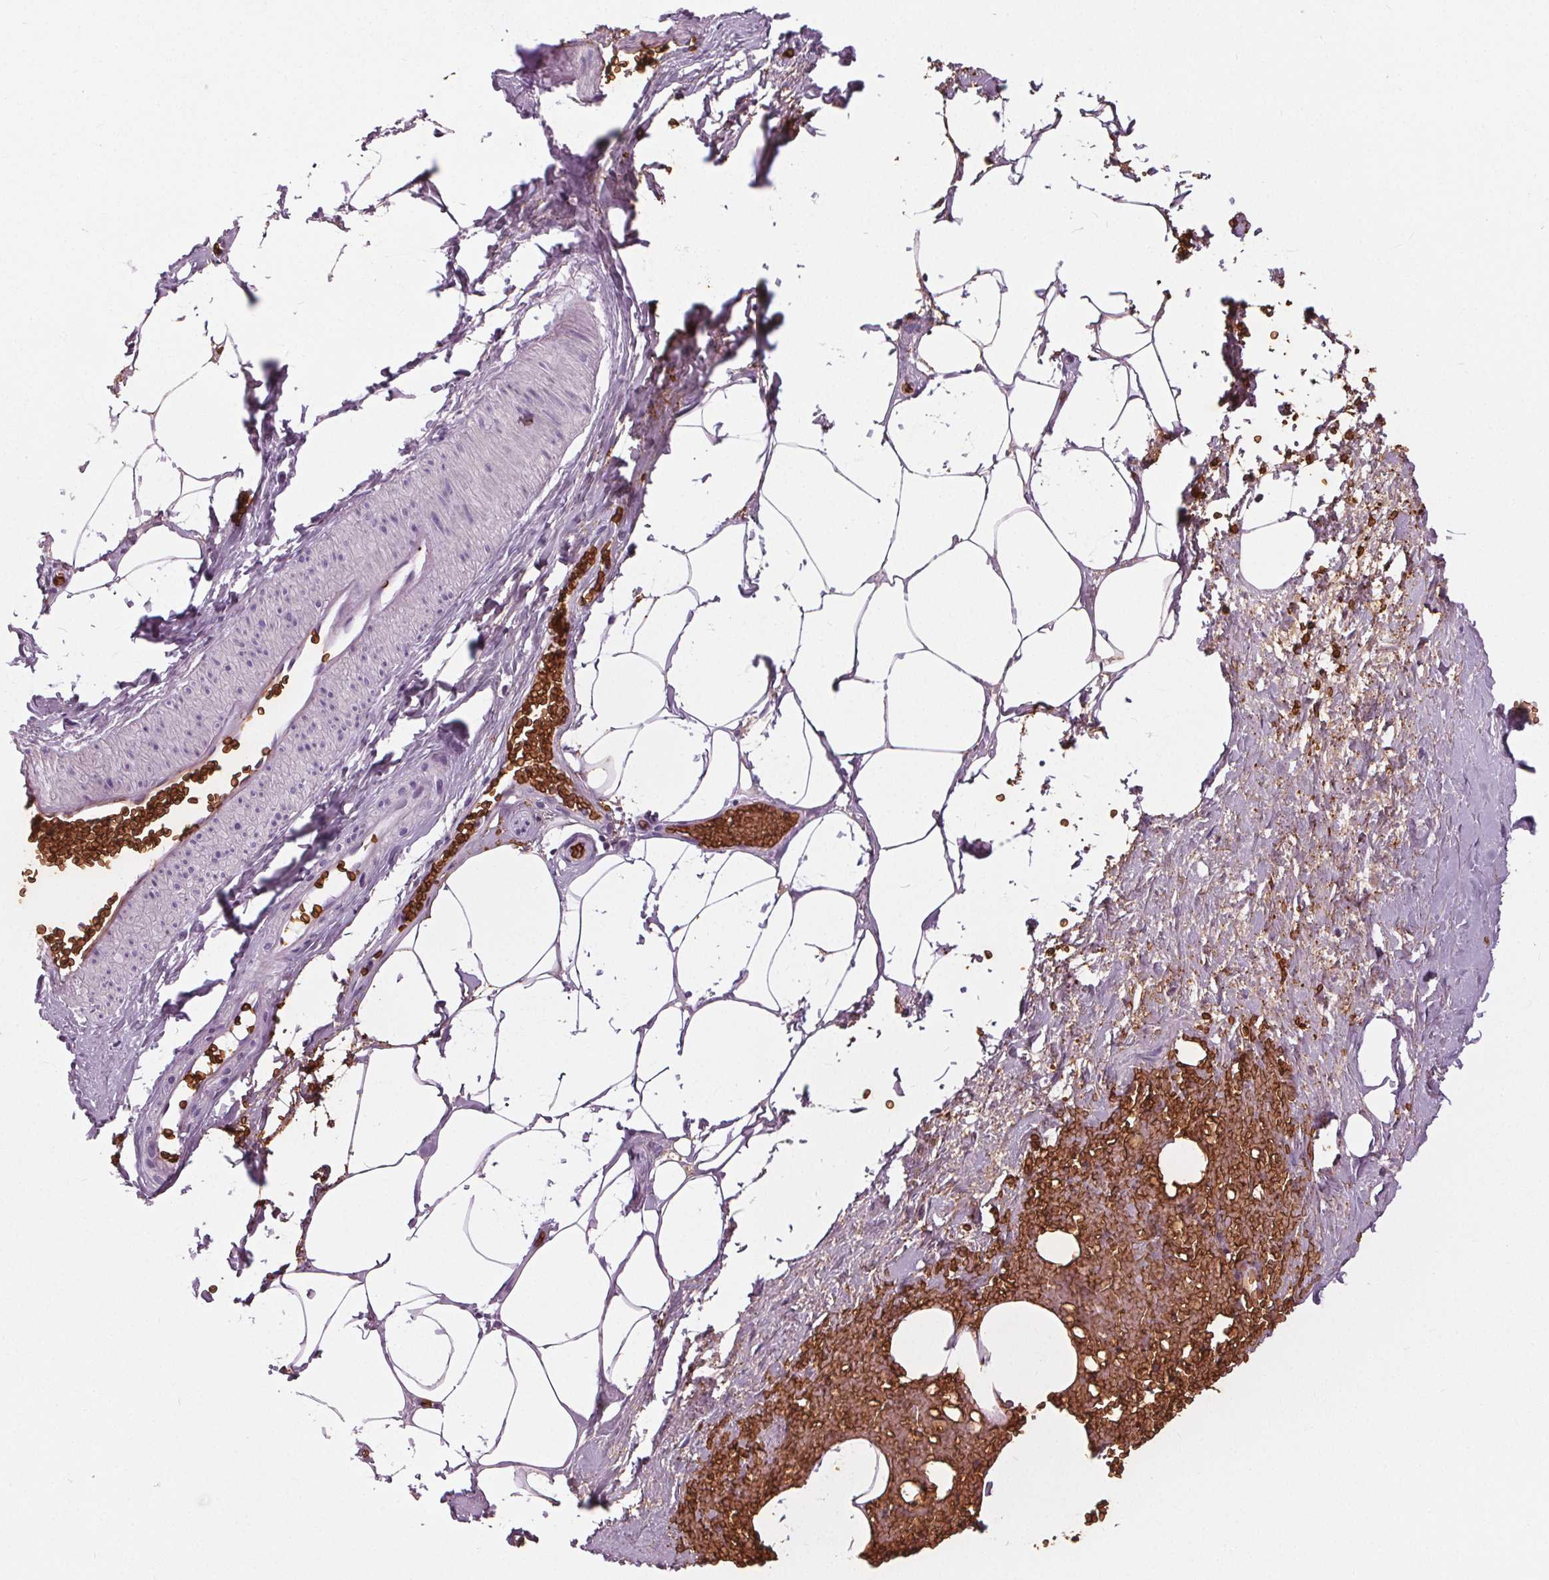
{"staining": {"intensity": "negative", "quantity": "none", "location": "none"}, "tissue": "adipose tissue", "cell_type": "Adipocytes", "image_type": "normal", "snomed": [{"axis": "morphology", "description": "Normal tissue, NOS"}, {"axis": "topography", "description": "Prostate"}, {"axis": "topography", "description": "Peripheral nerve tissue"}], "caption": "IHC of normal human adipose tissue displays no positivity in adipocytes. (Brightfield microscopy of DAB IHC at high magnification).", "gene": "SLC4A1", "patient": {"sex": "male", "age": 55}}